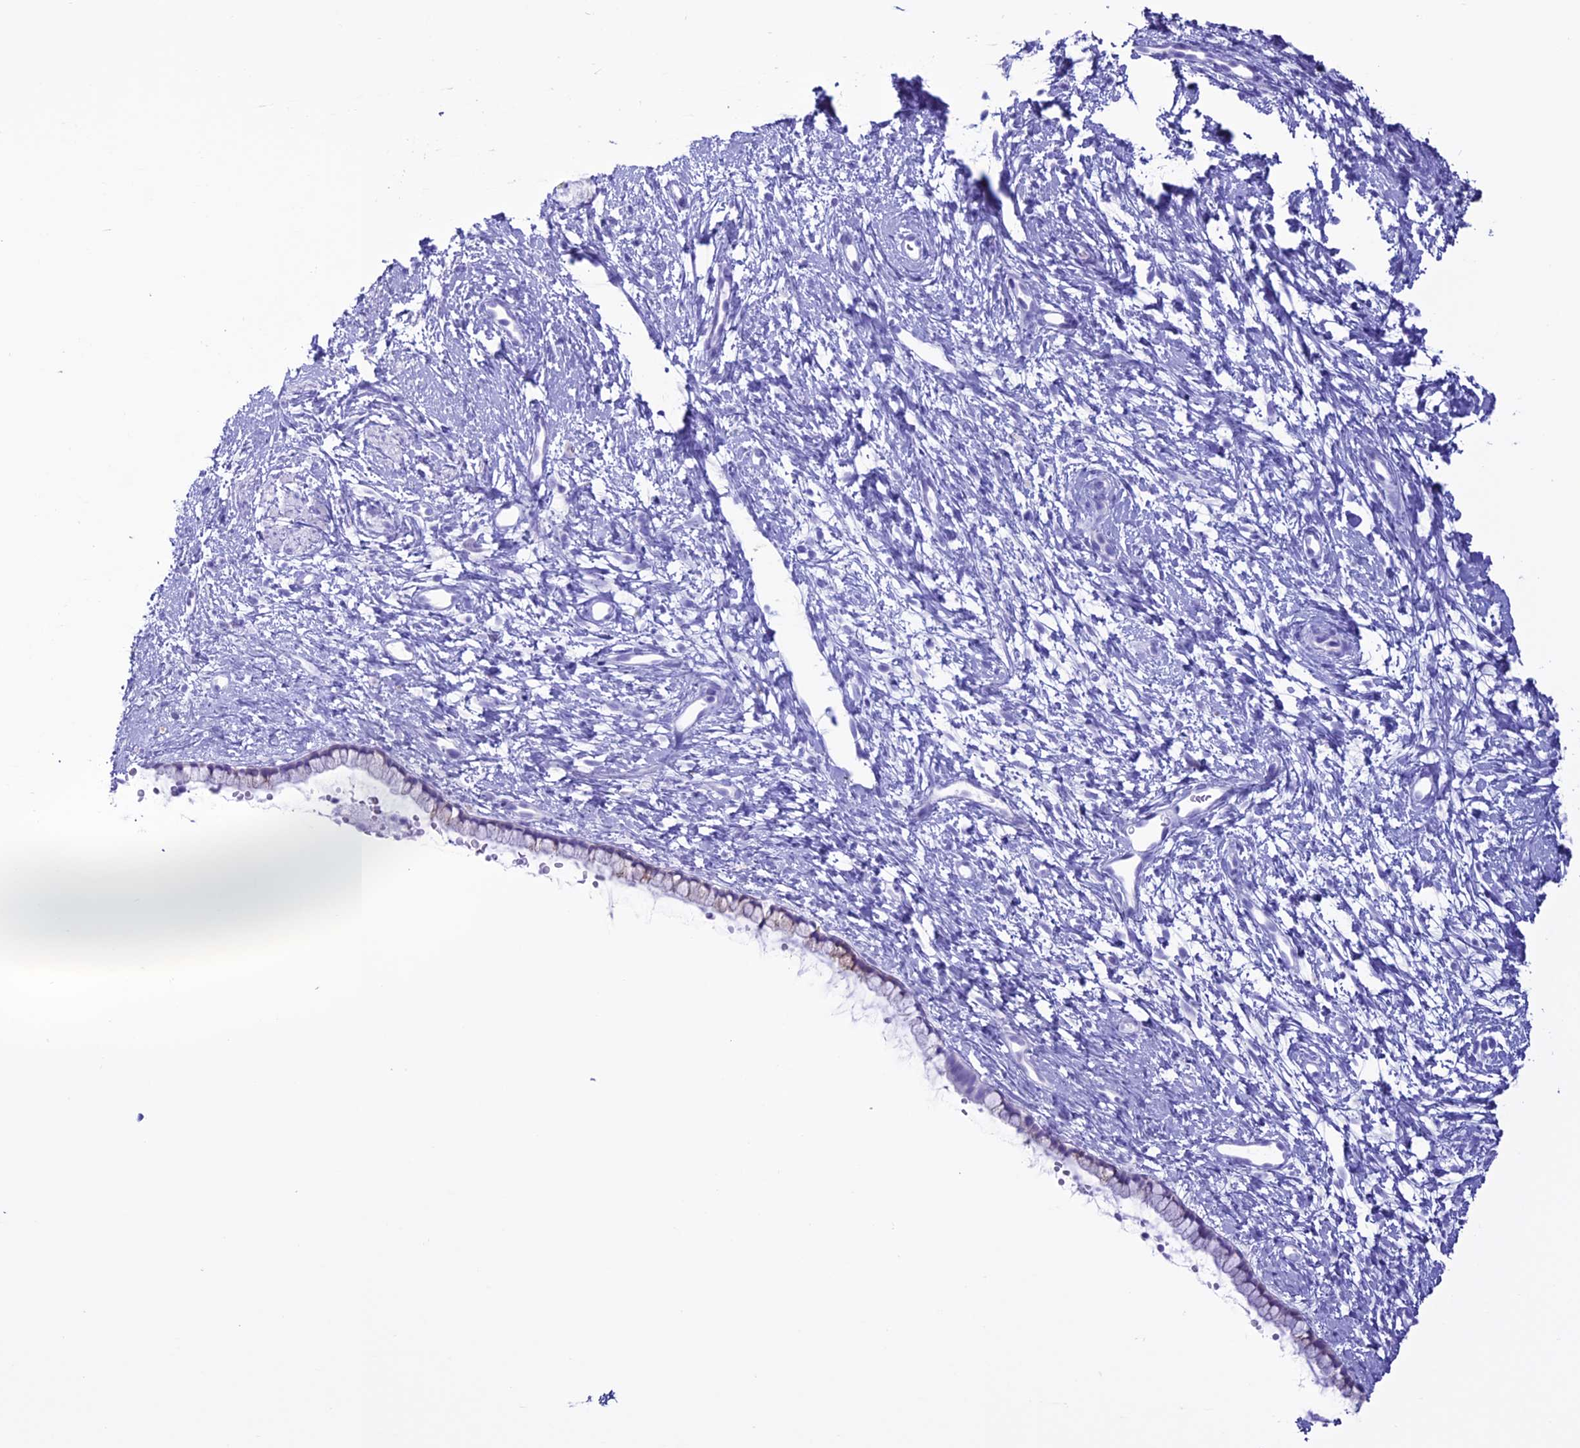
{"staining": {"intensity": "negative", "quantity": "none", "location": "none"}, "tissue": "cervix", "cell_type": "Glandular cells", "image_type": "normal", "snomed": [{"axis": "morphology", "description": "Normal tissue, NOS"}, {"axis": "topography", "description": "Cervix"}], "caption": "Protein analysis of normal cervix exhibits no significant expression in glandular cells. Nuclei are stained in blue.", "gene": "MZB1", "patient": {"sex": "female", "age": 57}}